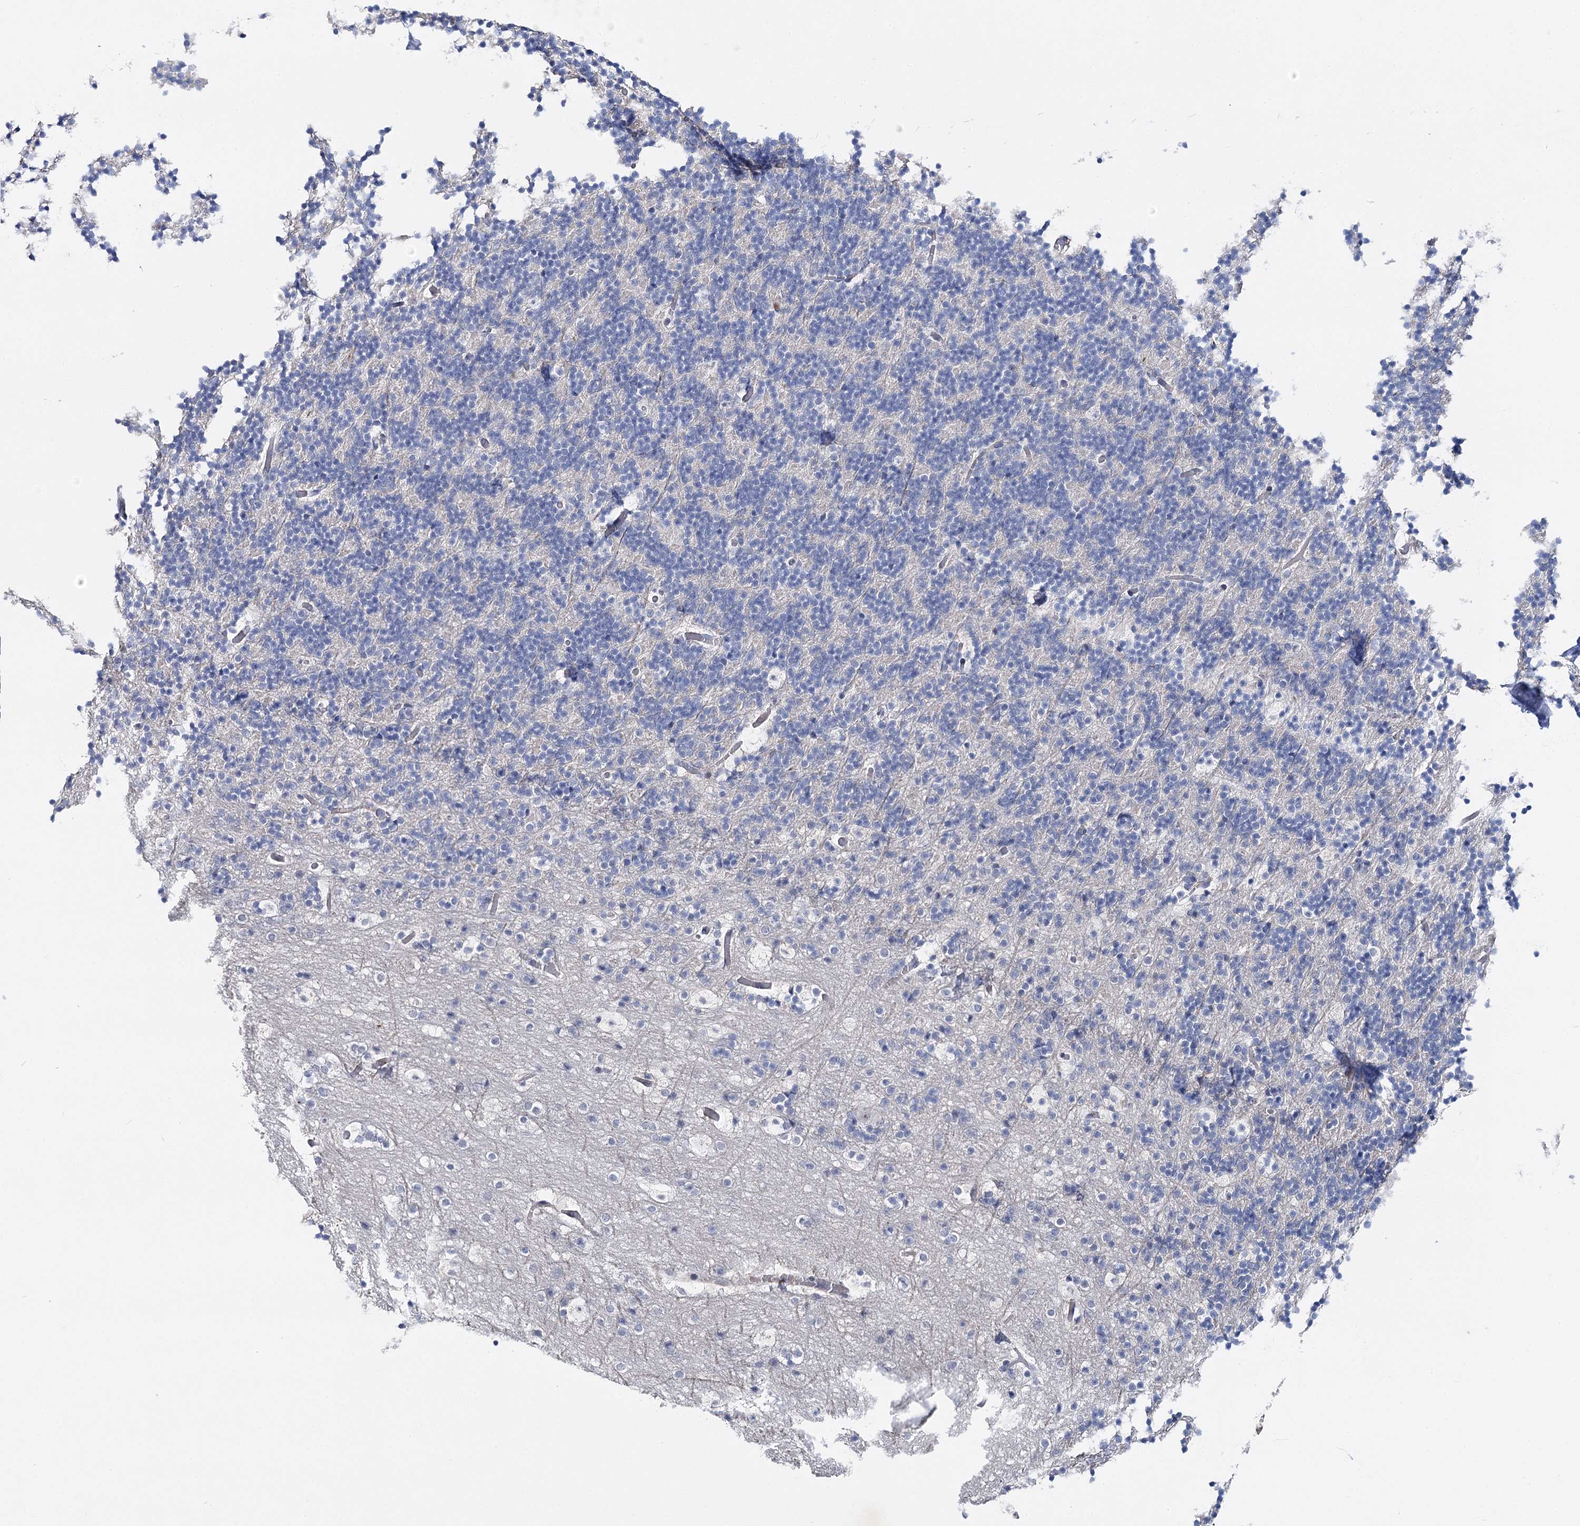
{"staining": {"intensity": "negative", "quantity": "none", "location": "none"}, "tissue": "cerebellum", "cell_type": "Cells in granular layer", "image_type": "normal", "snomed": [{"axis": "morphology", "description": "Normal tissue, NOS"}, {"axis": "topography", "description": "Cerebellum"}], "caption": "Cells in granular layer show no significant staining in normal cerebellum. Brightfield microscopy of immunohistochemistry (IHC) stained with DAB (brown) and hematoxylin (blue), captured at high magnification.", "gene": "AGXT2", "patient": {"sex": "male", "age": 57}}